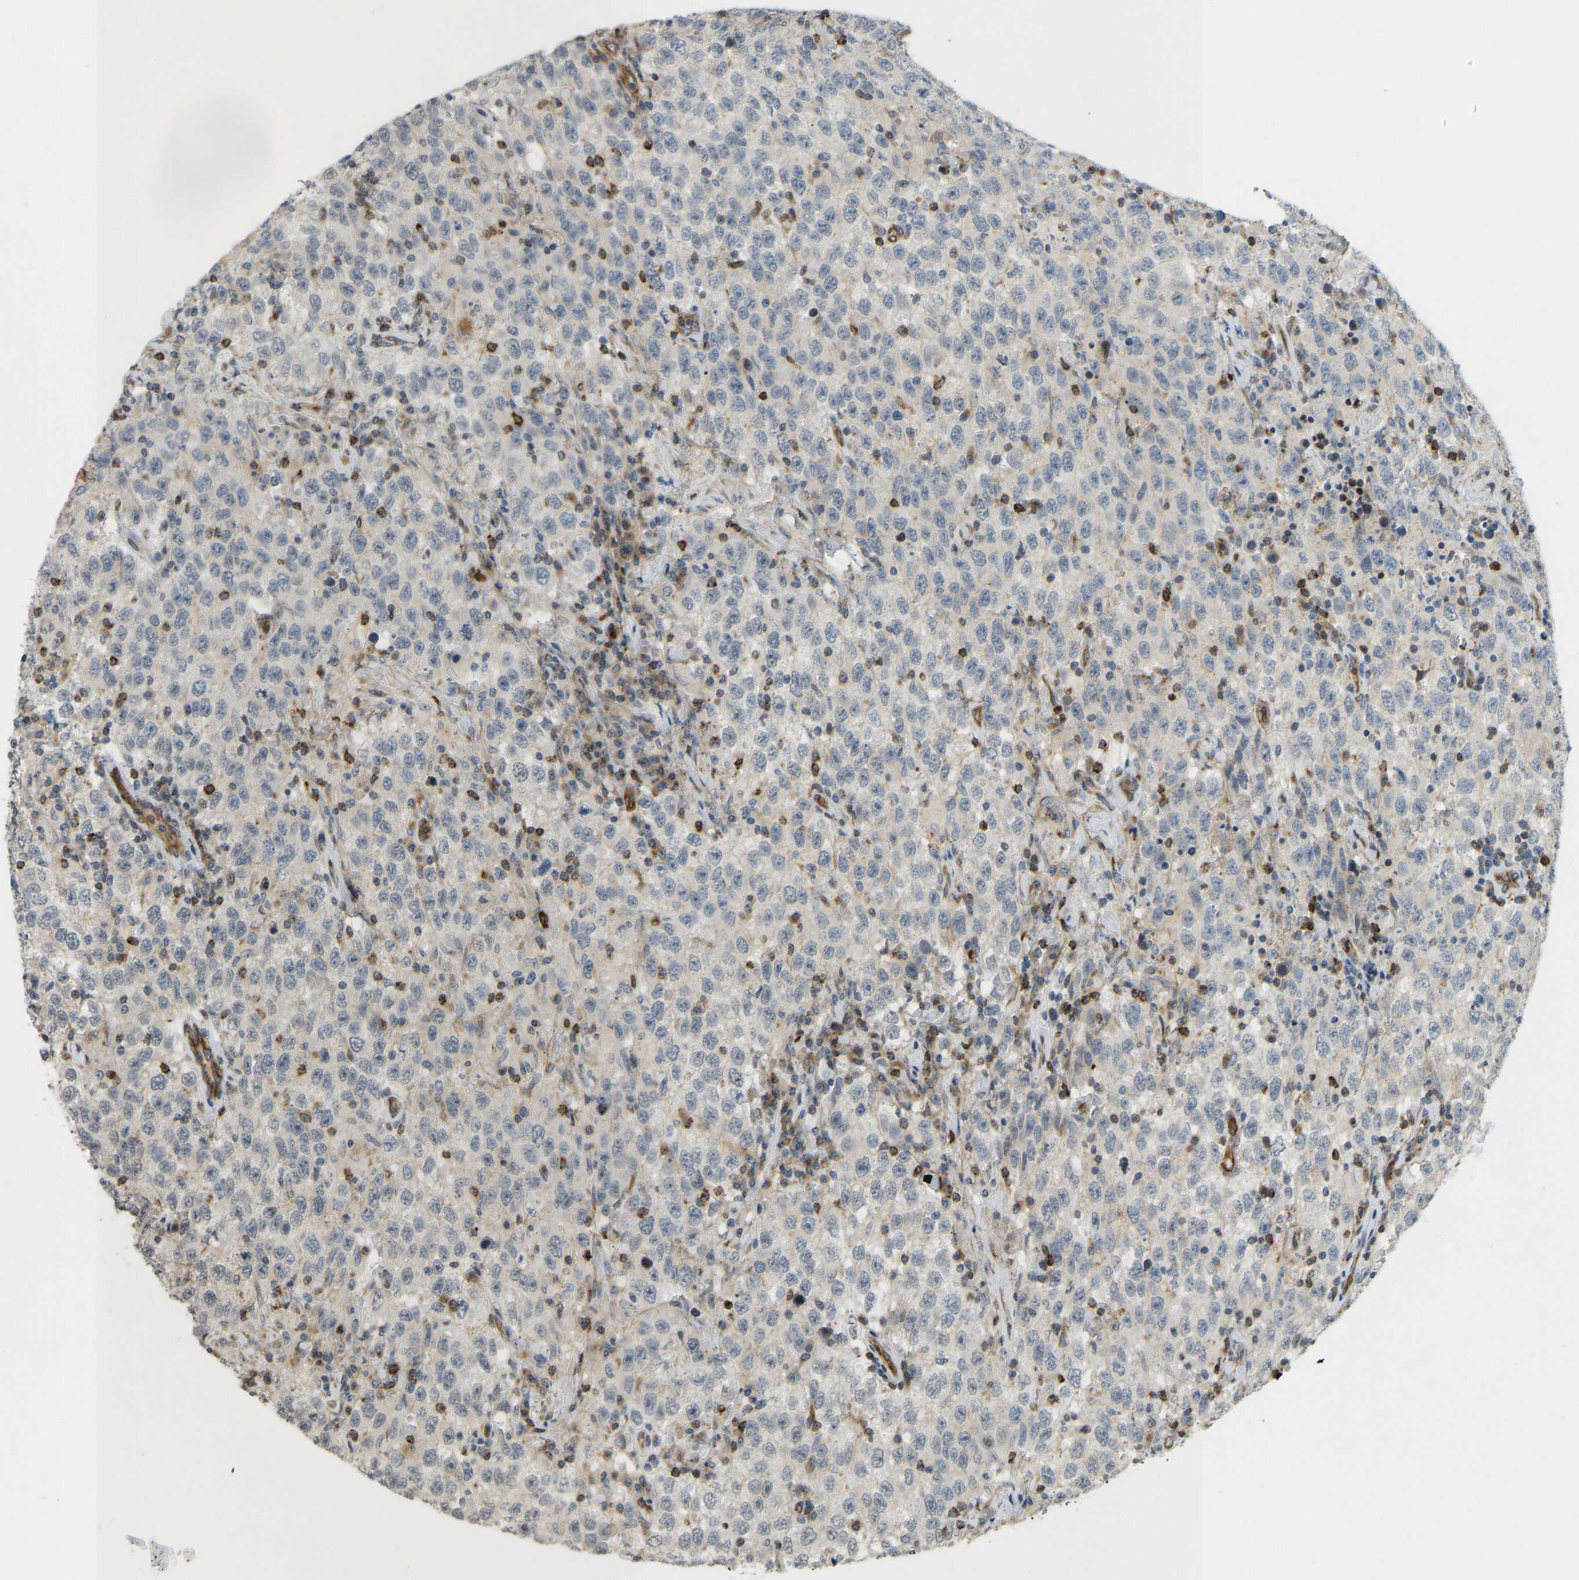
{"staining": {"intensity": "negative", "quantity": "none", "location": "none"}, "tissue": "testis cancer", "cell_type": "Tumor cells", "image_type": "cancer", "snomed": [{"axis": "morphology", "description": "Seminoma, NOS"}, {"axis": "topography", "description": "Testis"}], "caption": "Testis seminoma stained for a protein using IHC reveals no positivity tumor cells.", "gene": "KIAA1671", "patient": {"sex": "male", "age": 41}}